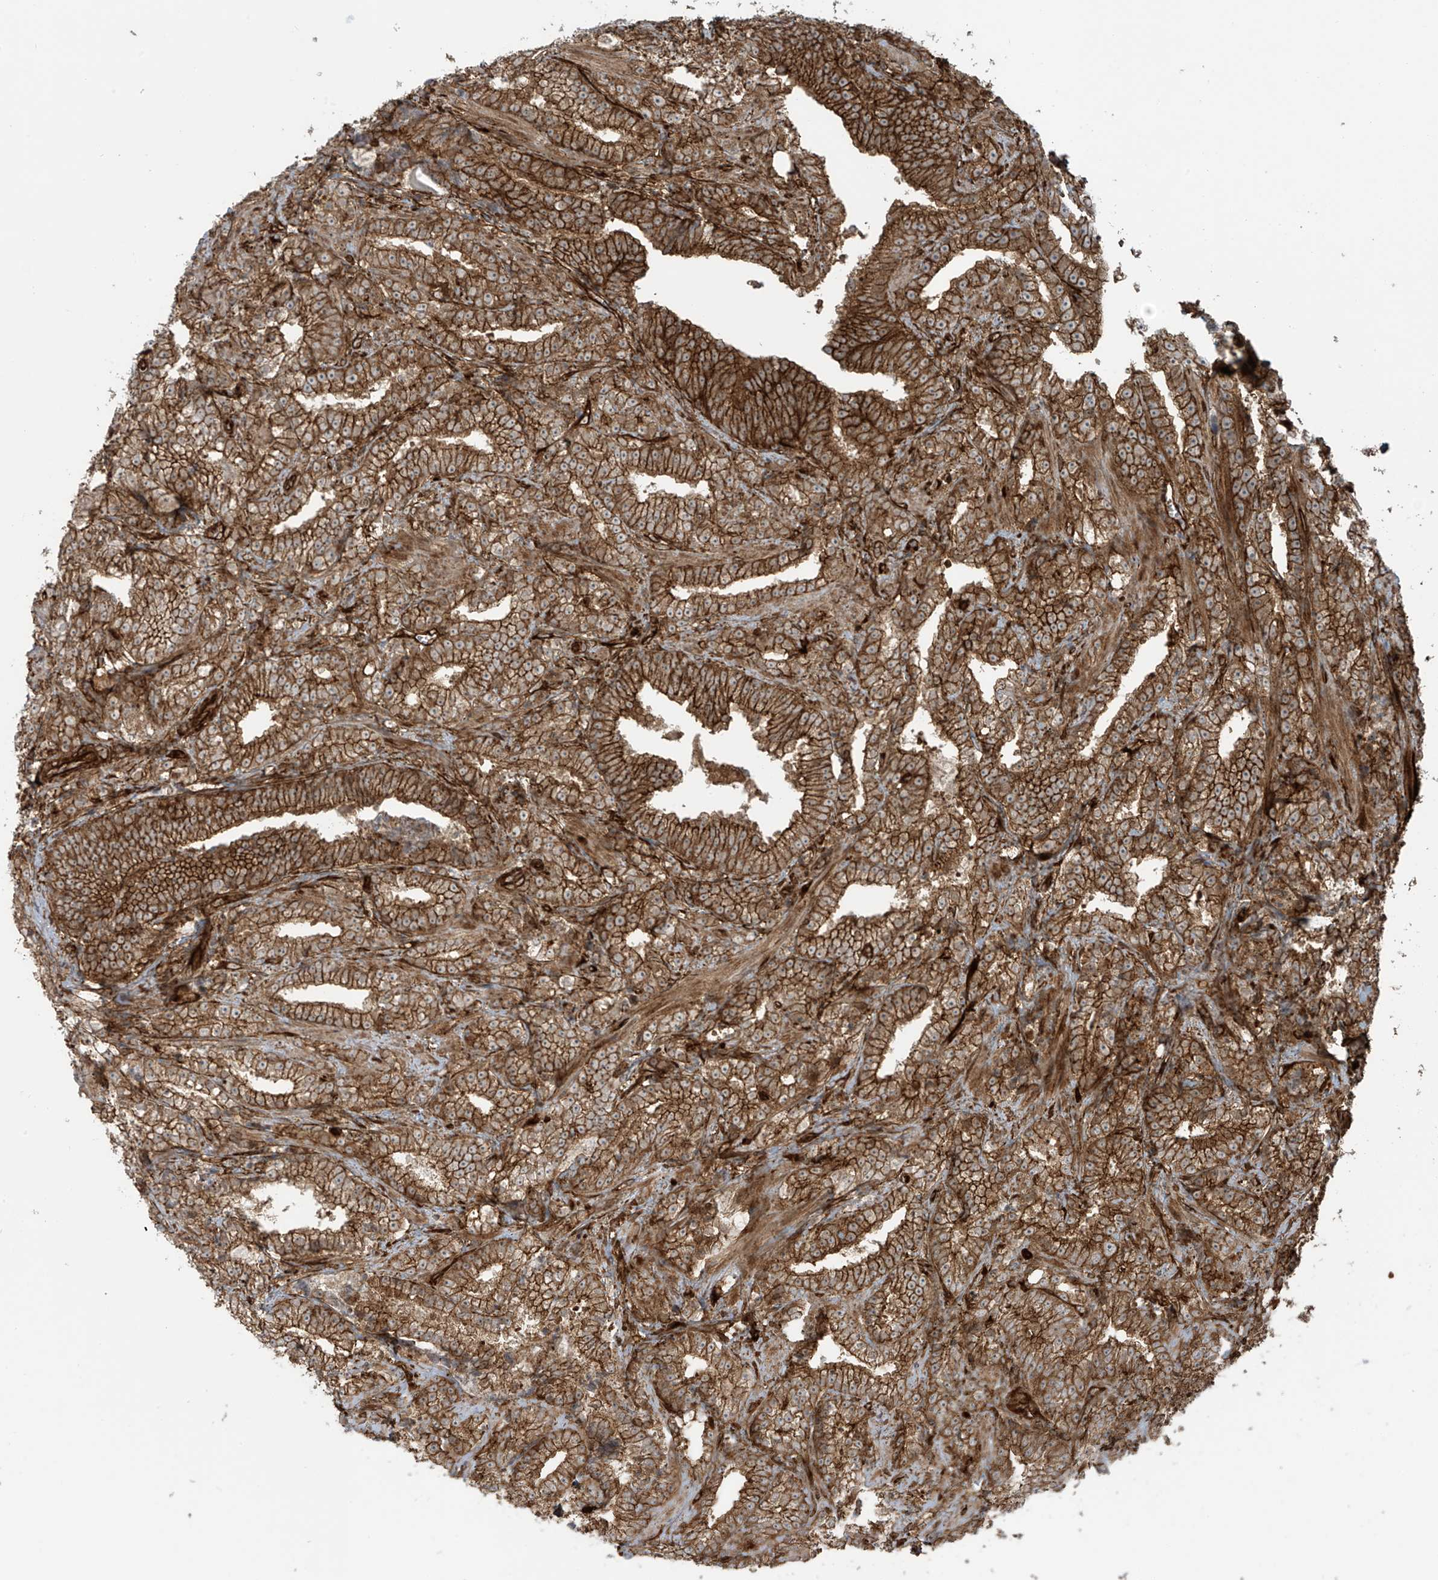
{"staining": {"intensity": "strong", "quantity": ">75%", "location": "cytoplasmic/membranous"}, "tissue": "prostate cancer", "cell_type": "Tumor cells", "image_type": "cancer", "snomed": [{"axis": "morphology", "description": "Adenocarcinoma, High grade"}, {"axis": "topography", "description": "Prostate and seminal vesicle, NOS"}], "caption": "Tumor cells reveal strong cytoplasmic/membranous positivity in approximately >75% of cells in high-grade adenocarcinoma (prostate). The protein of interest is shown in brown color, while the nuclei are stained blue.", "gene": "SLC9A2", "patient": {"sex": "male", "age": 67}}